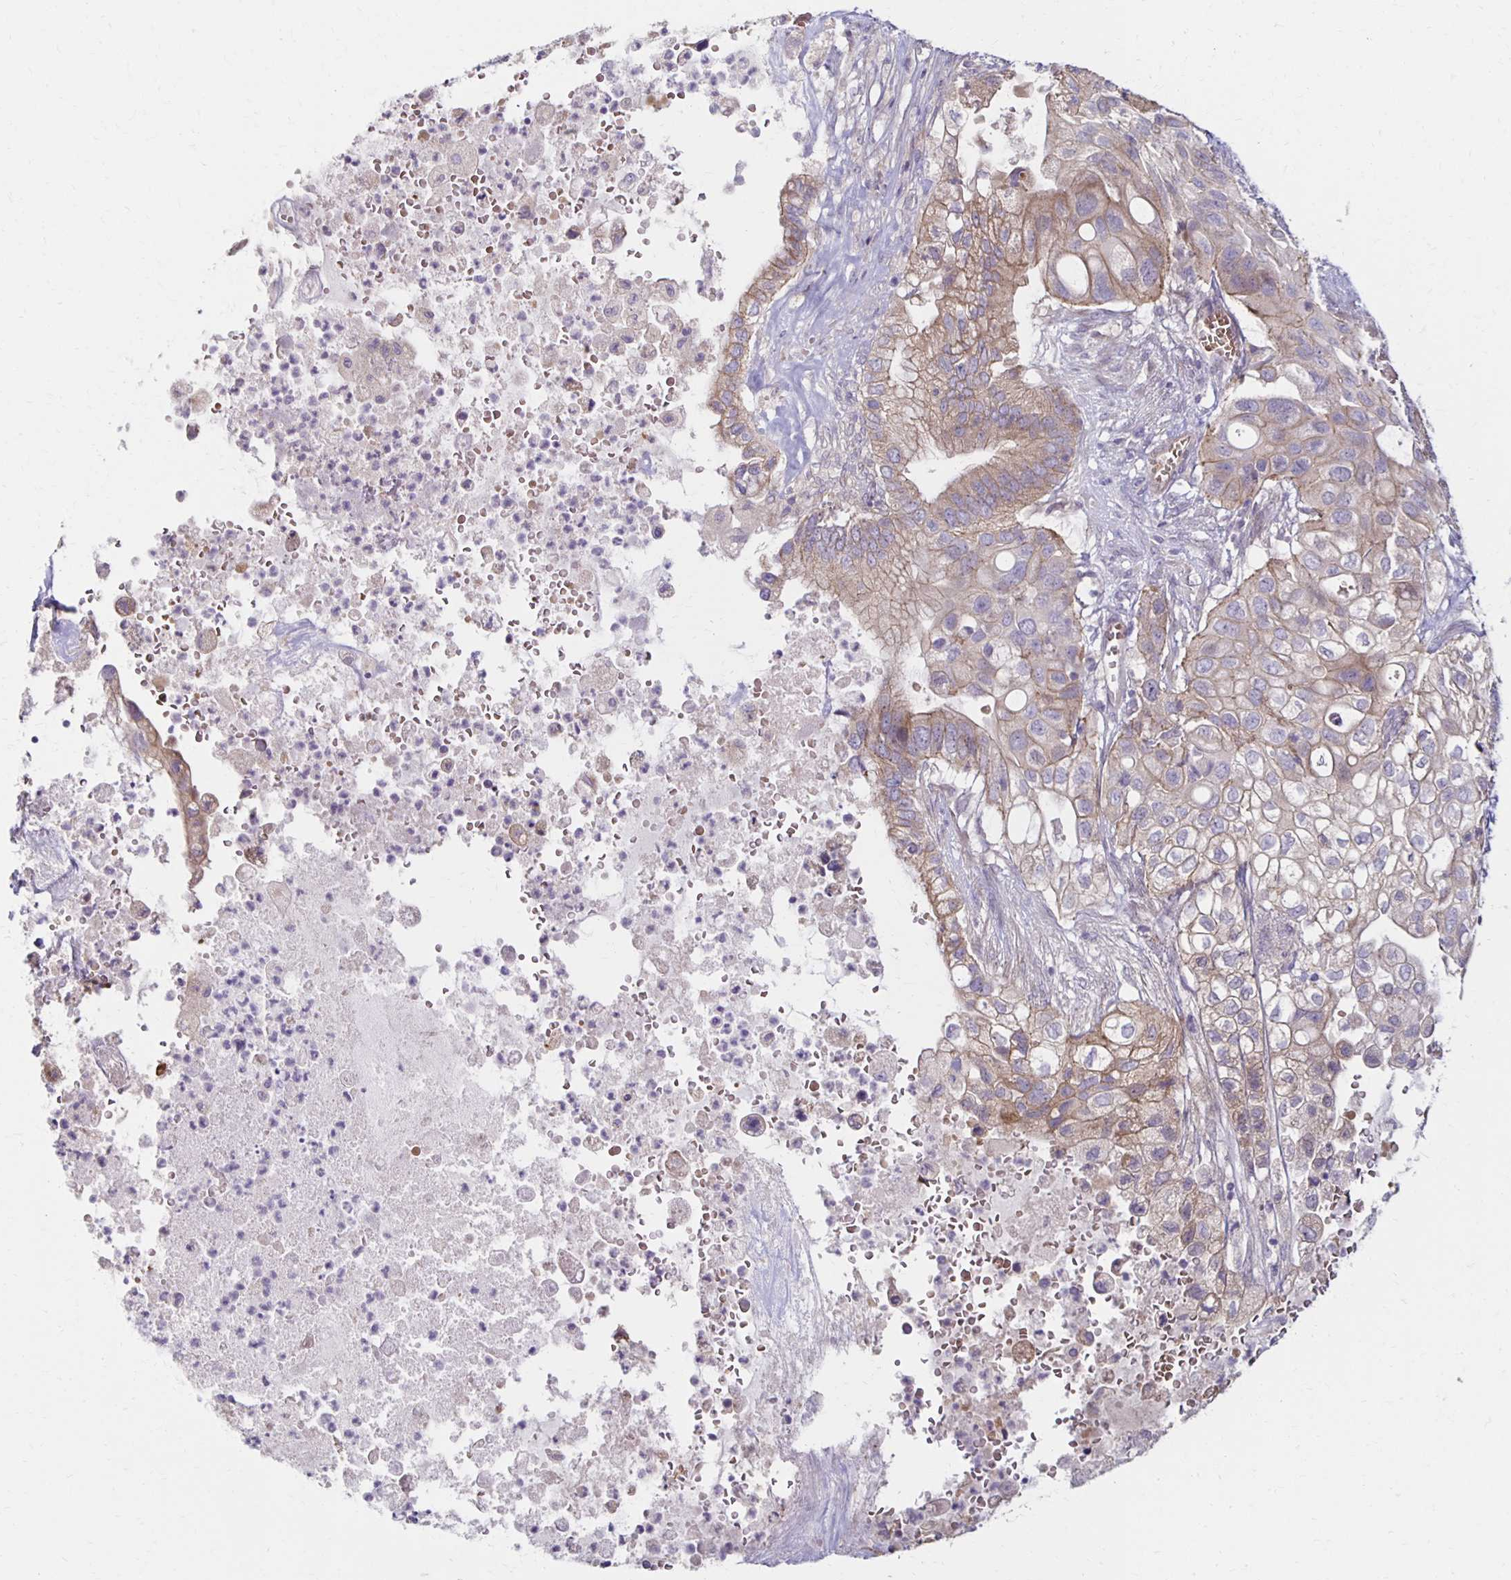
{"staining": {"intensity": "weak", "quantity": "25%-75%", "location": "cytoplasmic/membranous"}, "tissue": "pancreatic cancer", "cell_type": "Tumor cells", "image_type": "cancer", "snomed": [{"axis": "morphology", "description": "Adenocarcinoma, NOS"}, {"axis": "topography", "description": "Pancreas"}], "caption": "The photomicrograph displays a brown stain indicating the presence of a protein in the cytoplasmic/membranous of tumor cells in pancreatic cancer. Nuclei are stained in blue.", "gene": "KATNBL1", "patient": {"sex": "female", "age": 72}}